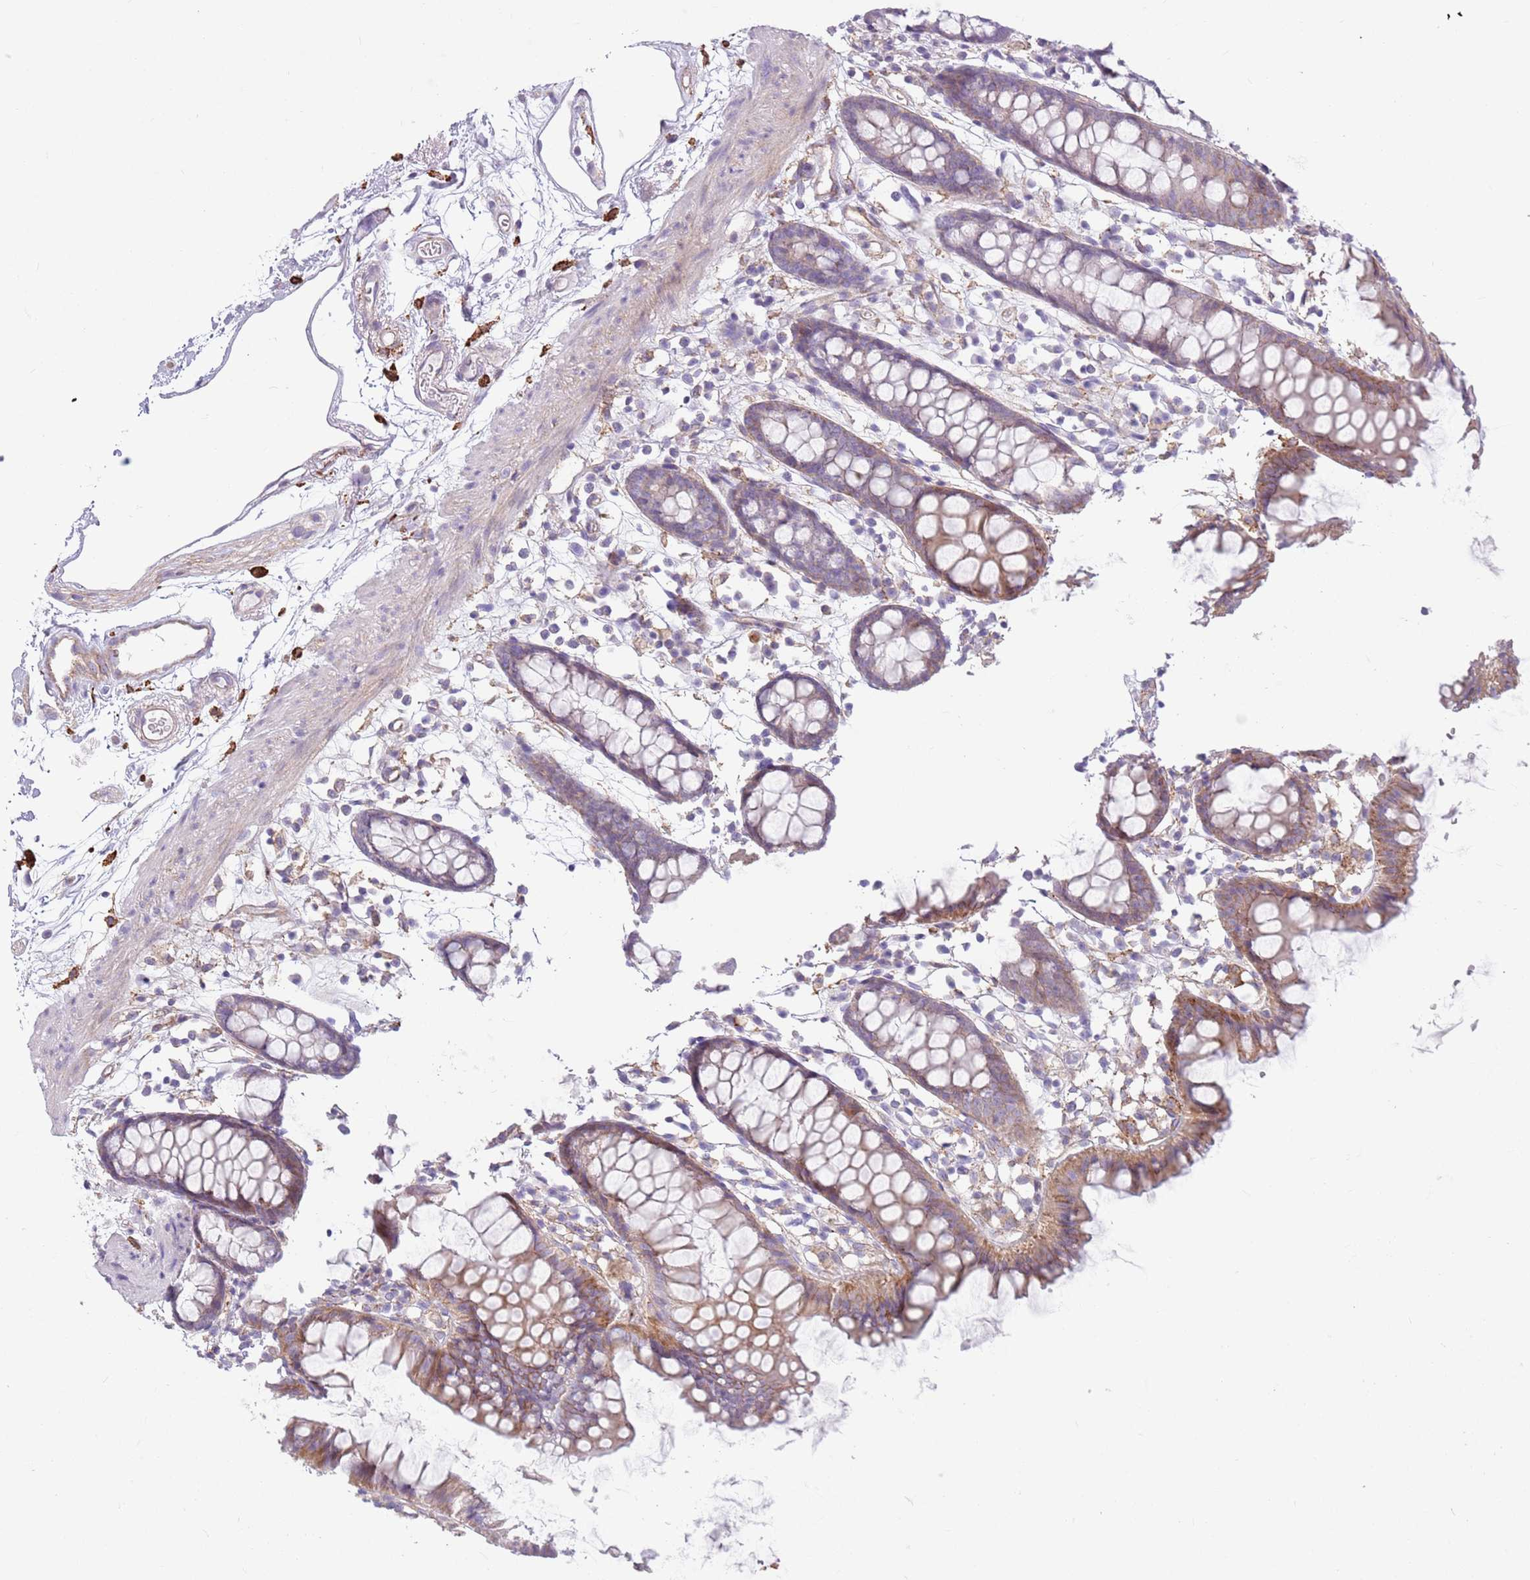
{"staining": {"intensity": "weak", "quantity": ">75%", "location": "cytoplasmic/membranous"}, "tissue": "colon", "cell_type": "Endothelial cells", "image_type": "normal", "snomed": [{"axis": "morphology", "description": "Normal tissue, NOS"}, {"axis": "topography", "description": "Colon"}], "caption": "Endothelial cells display low levels of weak cytoplasmic/membranous expression in about >75% of cells in unremarkable colon. Immunohistochemistry (ihc) stains the protein of interest in brown and the nuclei are stained blue.", "gene": "SNX6", "patient": {"sex": "female", "age": 84}}